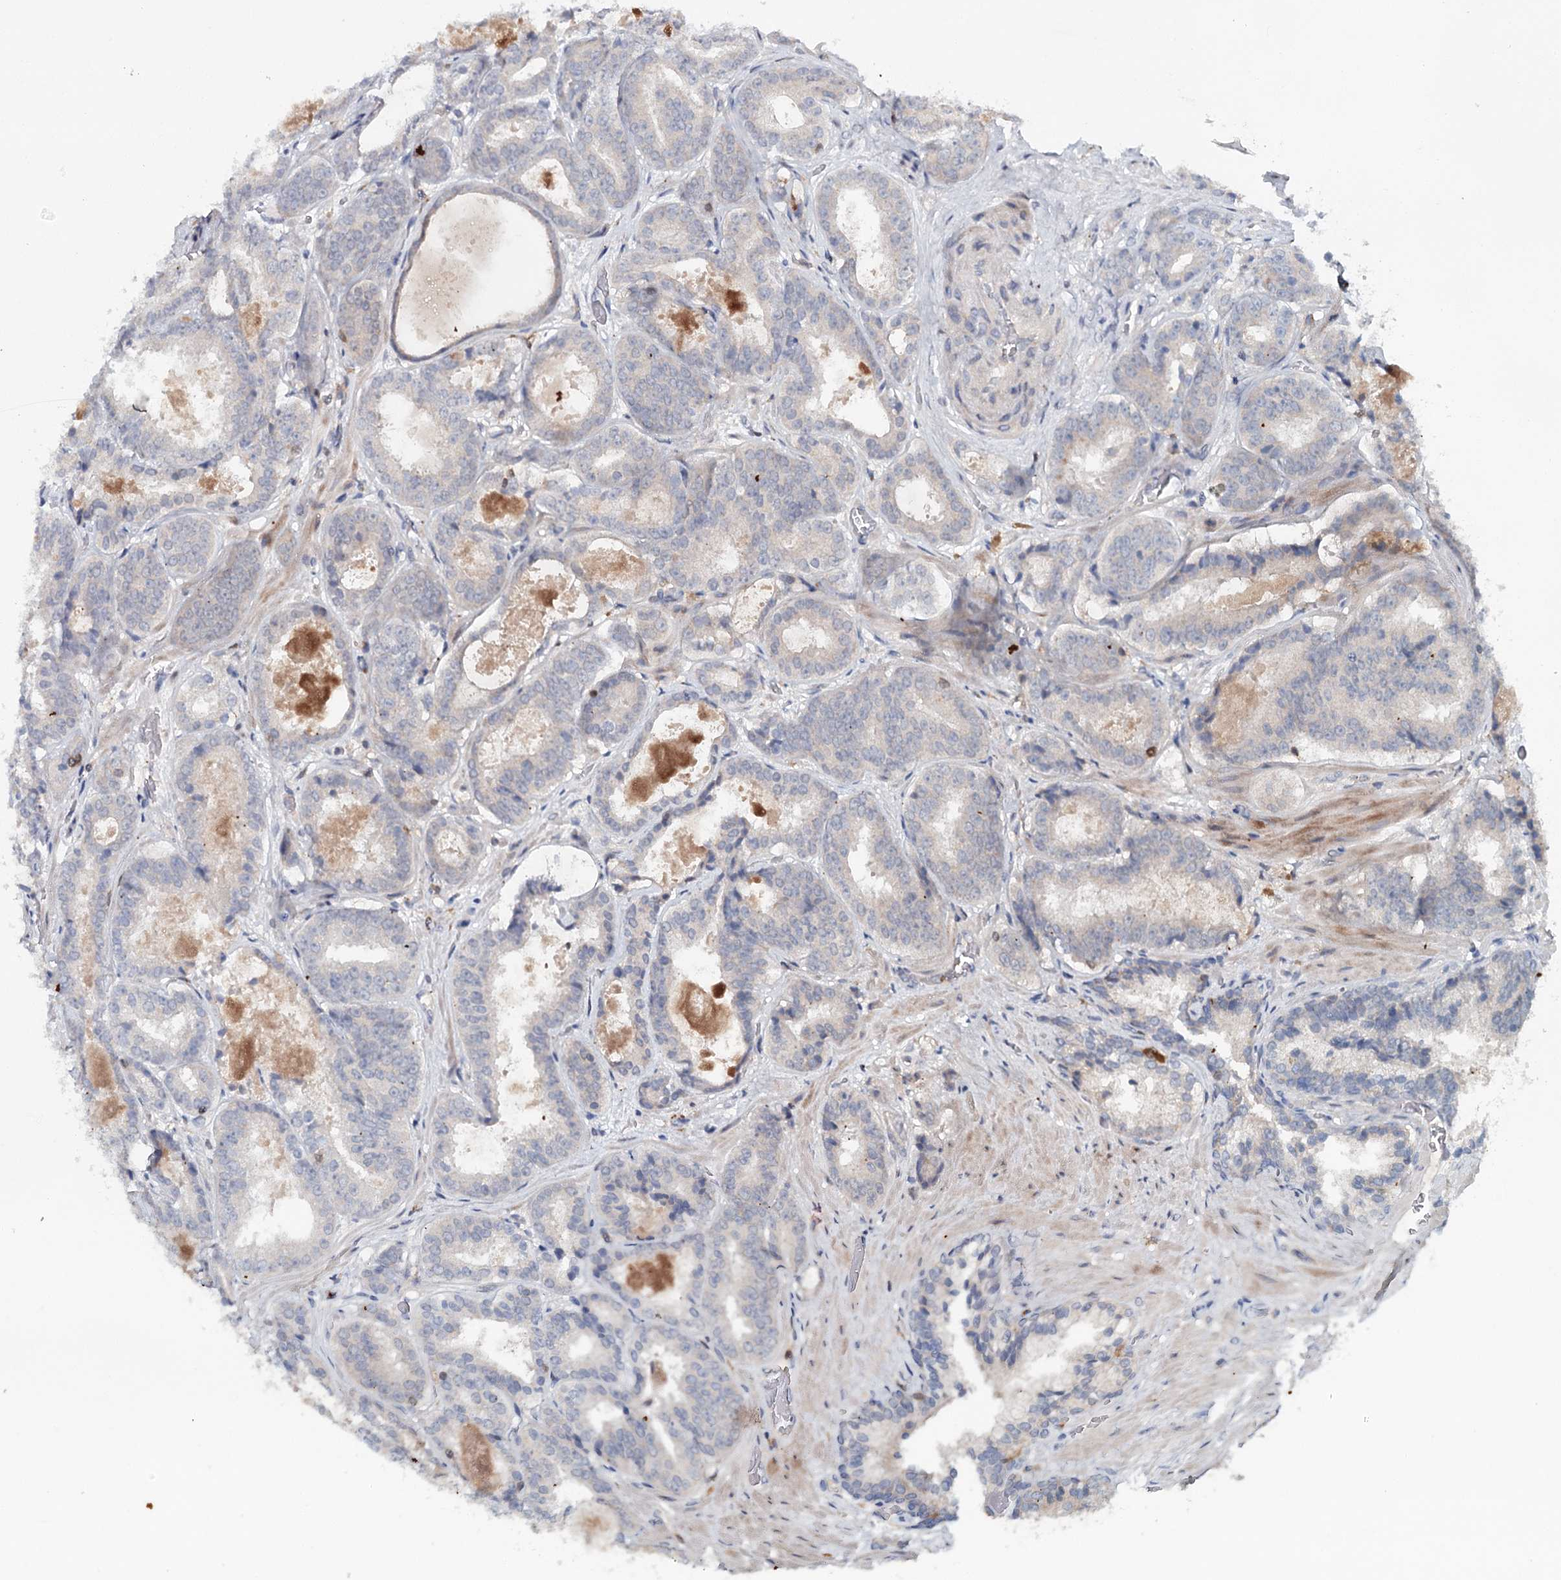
{"staining": {"intensity": "negative", "quantity": "none", "location": "none"}, "tissue": "prostate cancer", "cell_type": "Tumor cells", "image_type": "cancer", "snomed": [{"axis": "morphology", "description": "Adenocarcinoma, High grade"}, {"axis": "topography", "description": "Prostate"}], "caption": "The micrograph displays no significant expression in tumor cells of prostate adenocarcinoma (high-grade). (Stains: DAB (3,3'-diaminobenzidine) immunohistochemistry with hematoxylin counter stain, Microscopy: brightfield microscopy at high magnification).", "gene": "SLC41A2", "patient": {"sex": "male", "age": 57}}